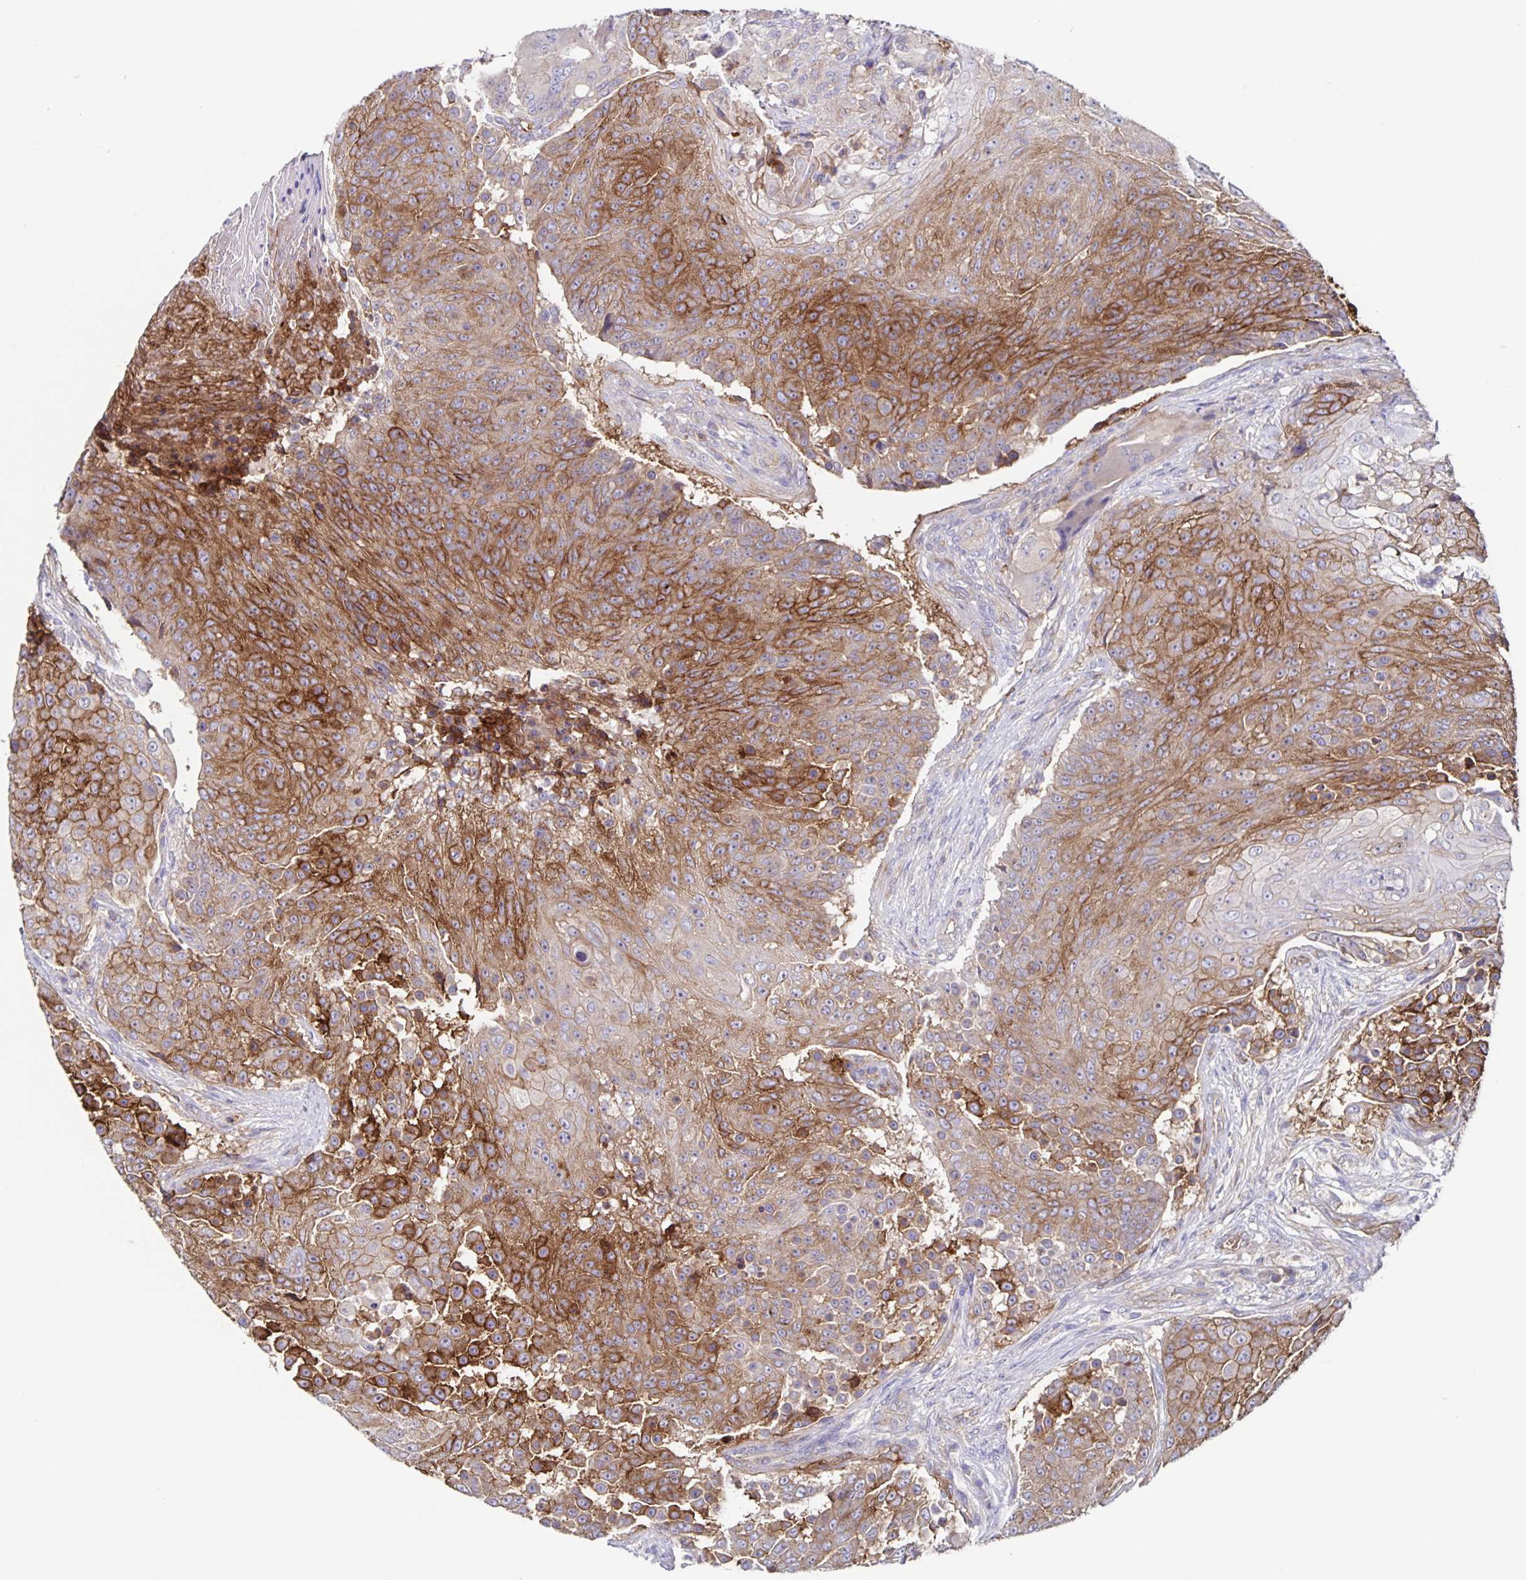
{"staining": {"intensity": "moderate", "quantity": ">75%", "location": "cytoplasmic/membranous"}, "tissue": "urothelial cancer", "cell_type": "Tumor cells", "image_type": "cancer", "snomed": [{"axis": "morphology", "description": "Urothelial carcinoma, High grade"}, {"axis": "topography", "description": "Urinary bladder"}], "caption": "Moderate cytoplasmic/membranous protein expression is present in about >75% of tumor cells in urothelial carcinoma (high-grade).", "gene": "ITGA2", "patient": {"sex": "female", "age": 63}}